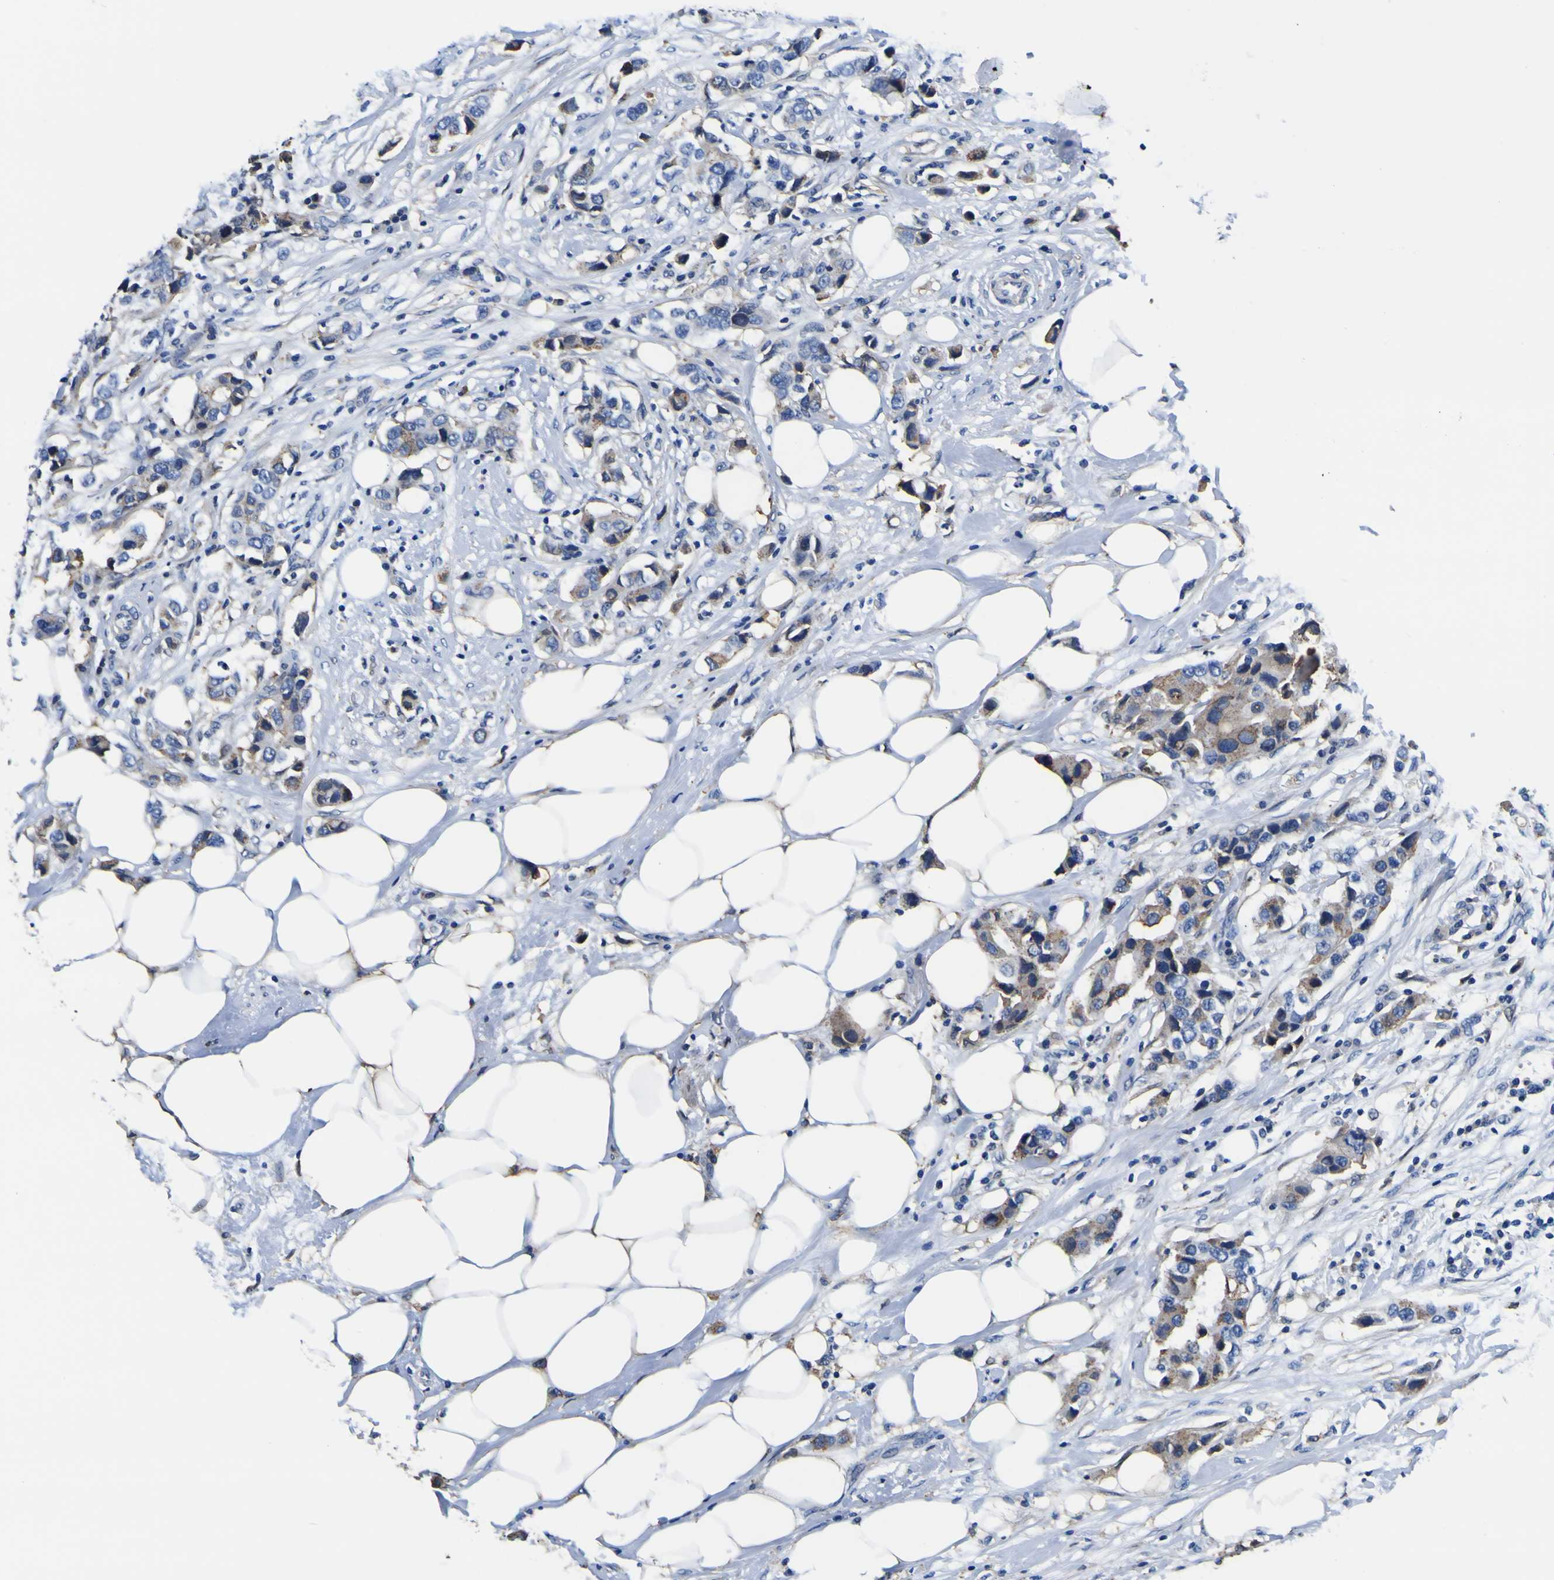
{"staining": {"intensity": "moderate", "quantity": "25%-75%", "location": "cytoplasmic/membranous"}, "tissue": "breast cancer", "cell_type": "Tumor cells", "image_type": "cancer", "snomed": [{"axis": "morphology", "description": "Normal tissue, NOS"}, {"axis": "morphology", "description": "Duct carcinoma"}, {"axis": "topography", "description": "Breast"}], "caption": "Protein analysis of breast cancer (infiltrating ductal carcinoma) tissue demonstrates moderate cytoplasmic/membranous positivity in about 25%-75% of tumor cells. (DAB (3,3'-diaminobenzidine) IHC, brown staining for protein, blue staining for nuclei).", "gene": "PXDN", "patient": {"sex": "female", "age": 50}}